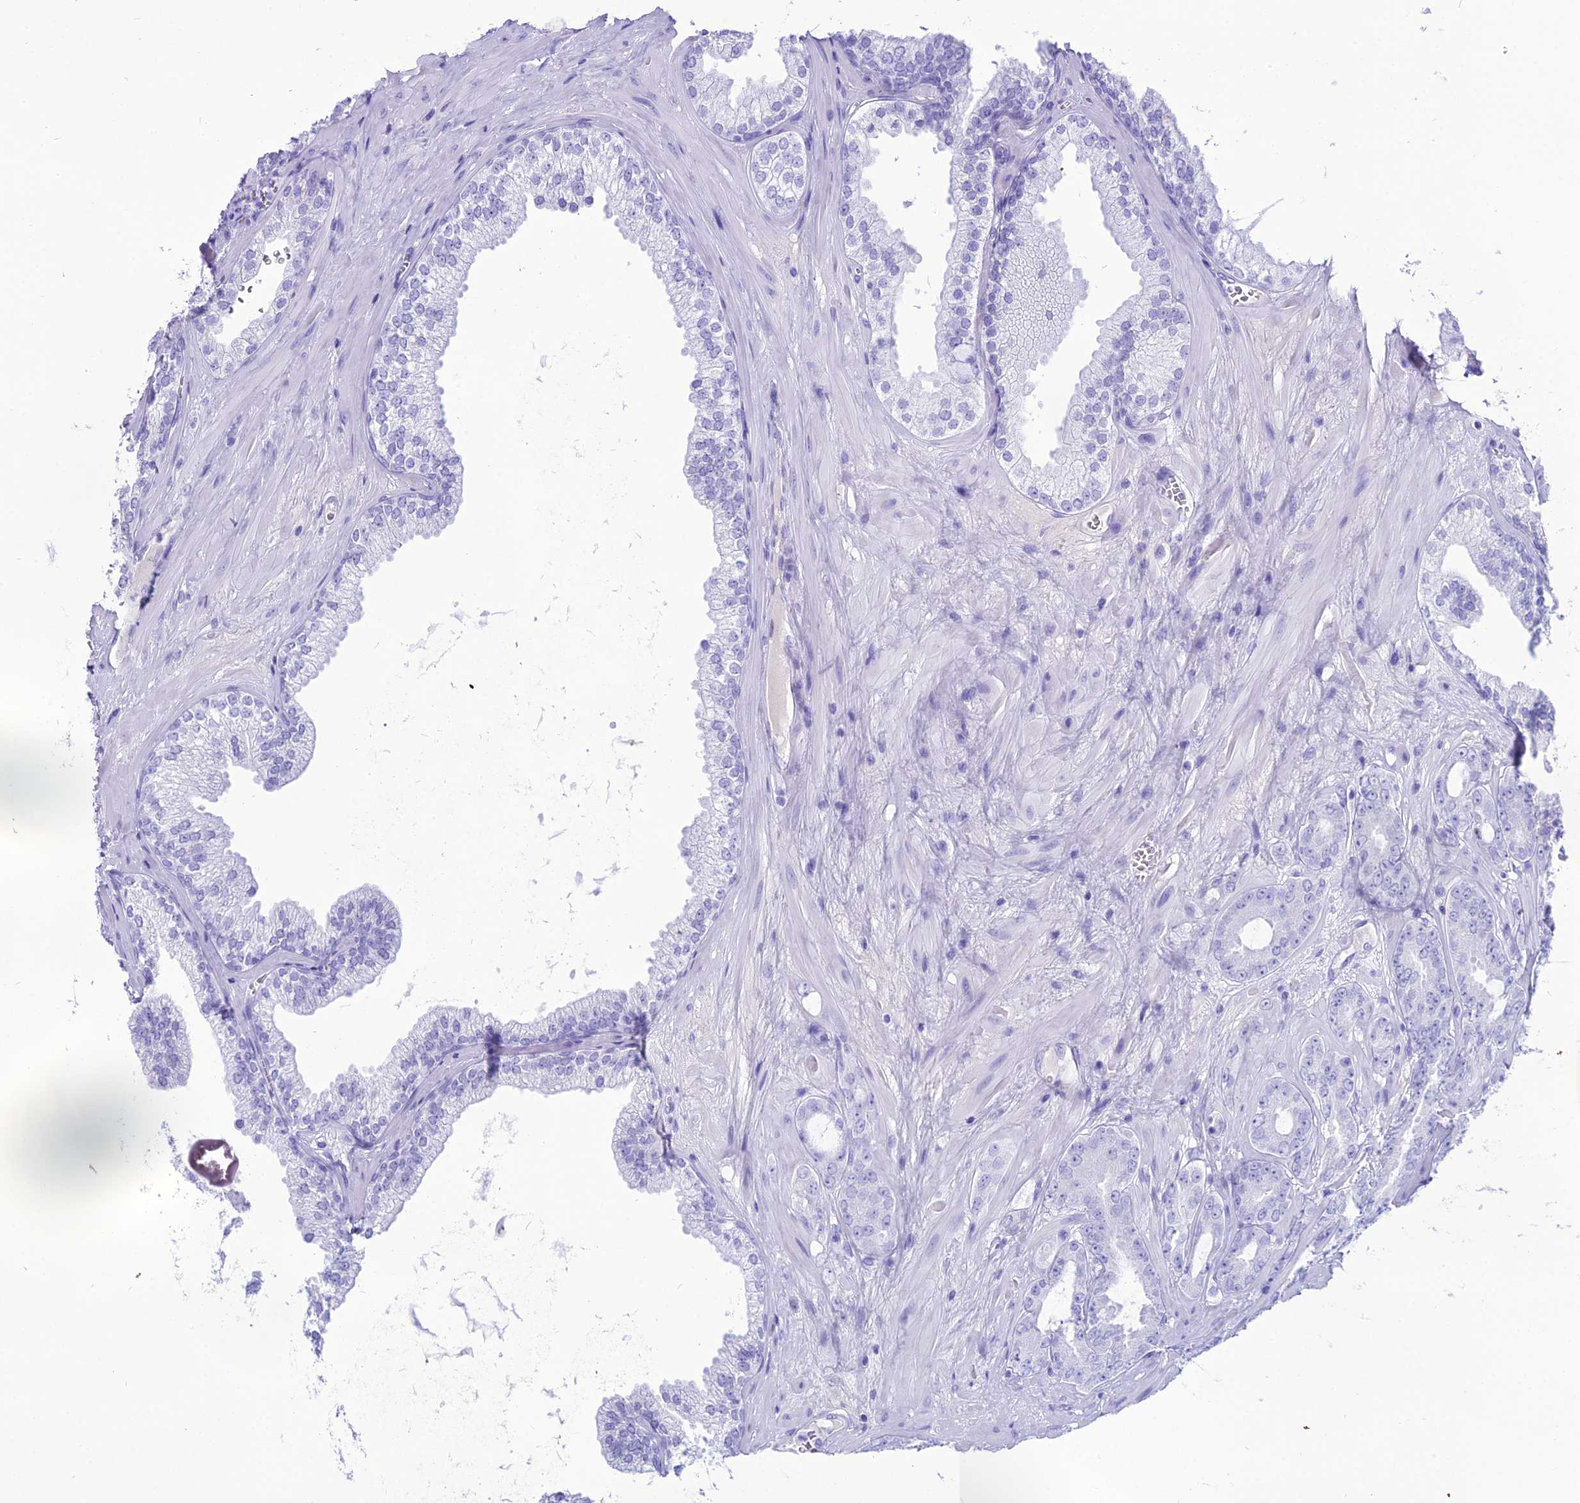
{"staining": {"intensity": "negative", "quantity": "none", "location": "none"}, "tissue": "prostate cancer", "cell_type": "Tumor cells", "image_type": "cancer", "snomed": [{"axis": "morphology", "description": "Adenocarcinoma, Low grade"}, {"axis": "topography", "description": "Prostate"}], "caption": "Tumor cells show no significant expression in prostate cancer (low-grade adenocarcinoma).", "gene": "PNMA5", "patient": {"sex": "male", "age": 60}}